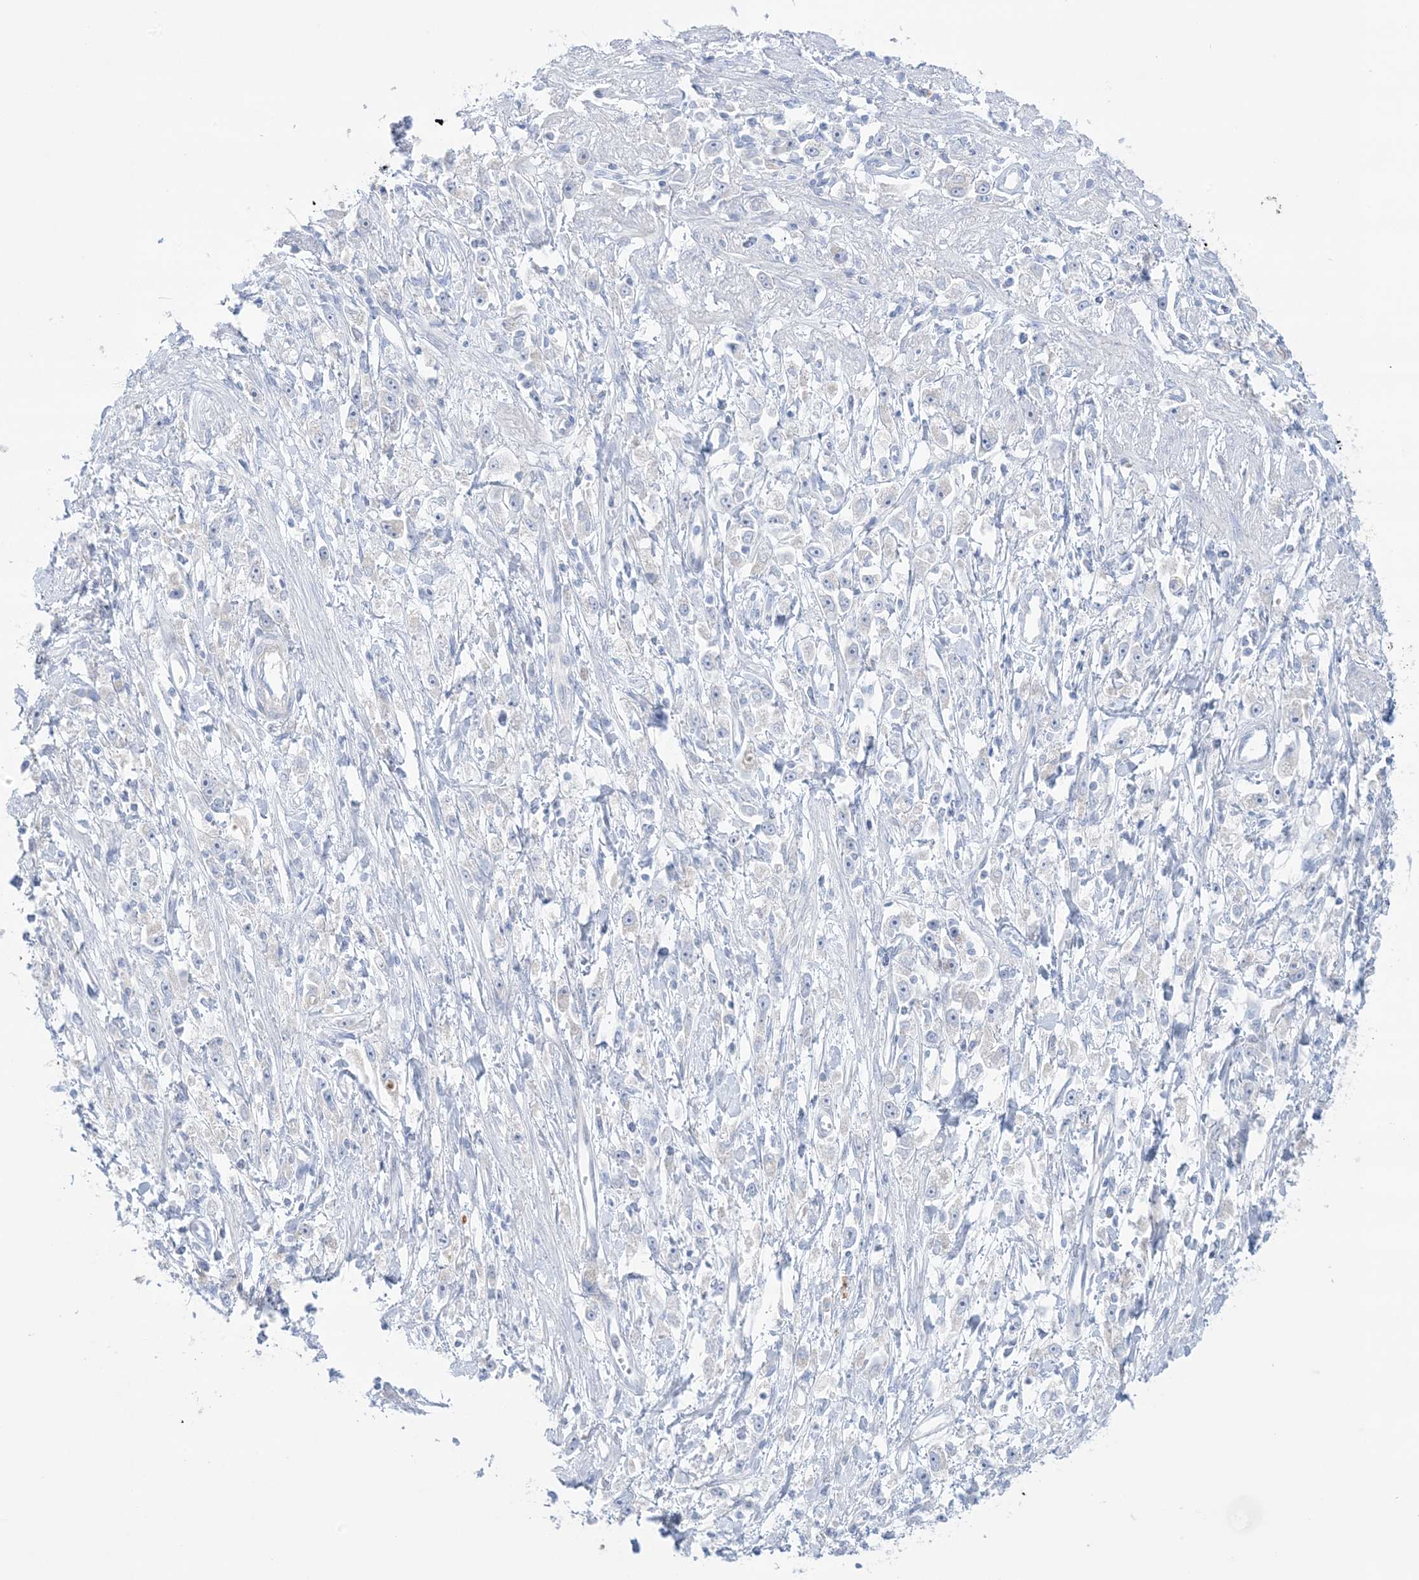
{"staining": {"intensity": "negative", "quantity": "none", "location": "none"}, "tissue": "stomach cancer", "cell_type": "Tumor cells", "image_type": "cancer", "snomed": [{"axis": "morphology", "description": "Adenocarcinoma, NOS"}, {"axis": "topography", "description": "Stomach"}], "caption": "Tumor cells are negative for brown protein staining in stomach adenocarcinoma.", "gene": "ATP11C", "patient": {"sex": "female", "age": 59}}